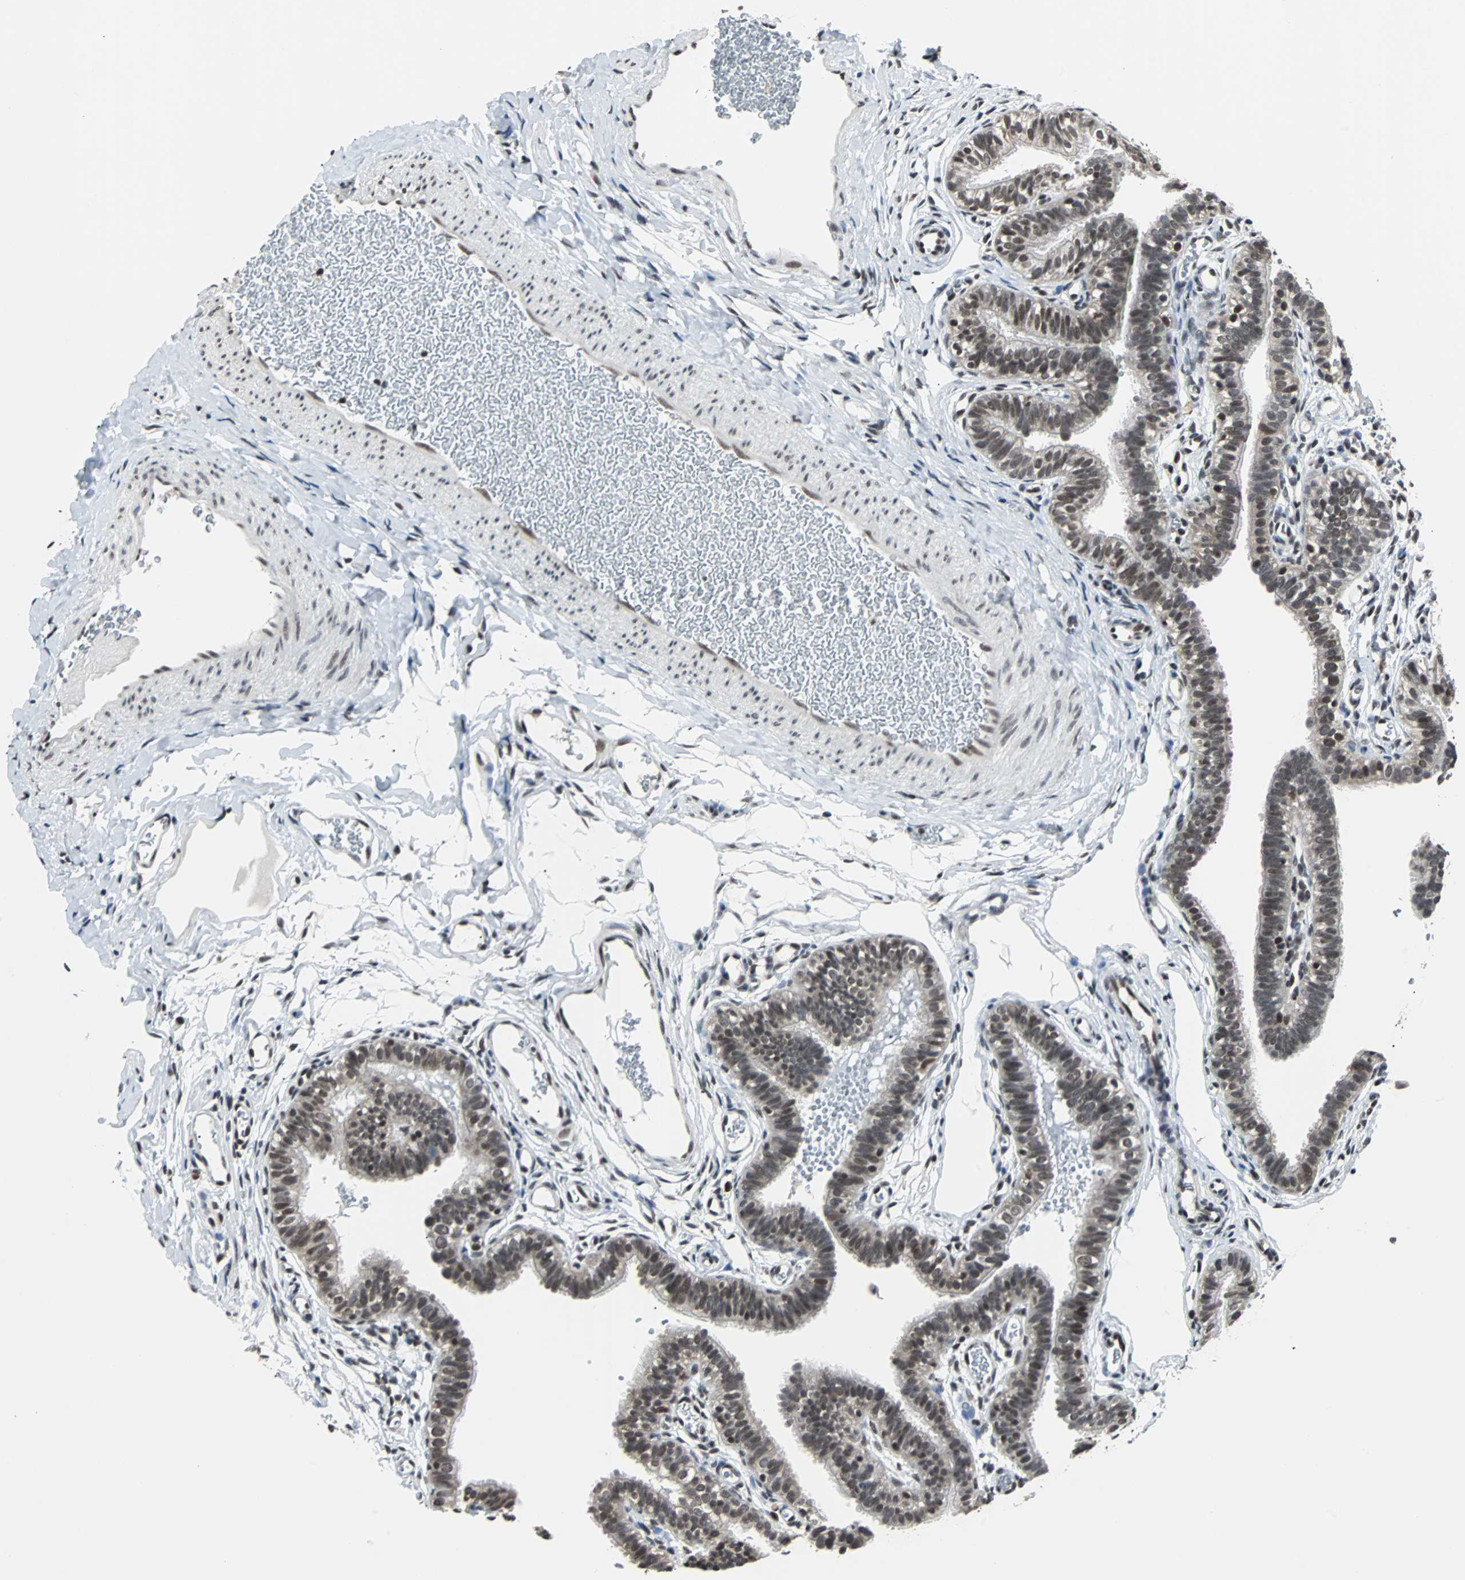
{"staining": {"intensity": "moderate", "quantity": ">75%", "location": "nuclear"}, "tissue": "fallopian tube", "cell_type": "Glandular cells", "image_type": "normal", "snomed": [{"axis": "morphology", "description": "Normal tissue, NOS"}, {"axis": "topography", "description": "Fallopian tube"}, {"axis": "topography", "description": "Placenta"}], "caption": "High-power microscopy captured an immunohistochemistry photomicrograph of benign fallopian tube, revealing moderate nuclear positivity in about >75% of glandular cells.", "gene": "TERF2IP", "patient": {"sex": "female", "age": 34}}